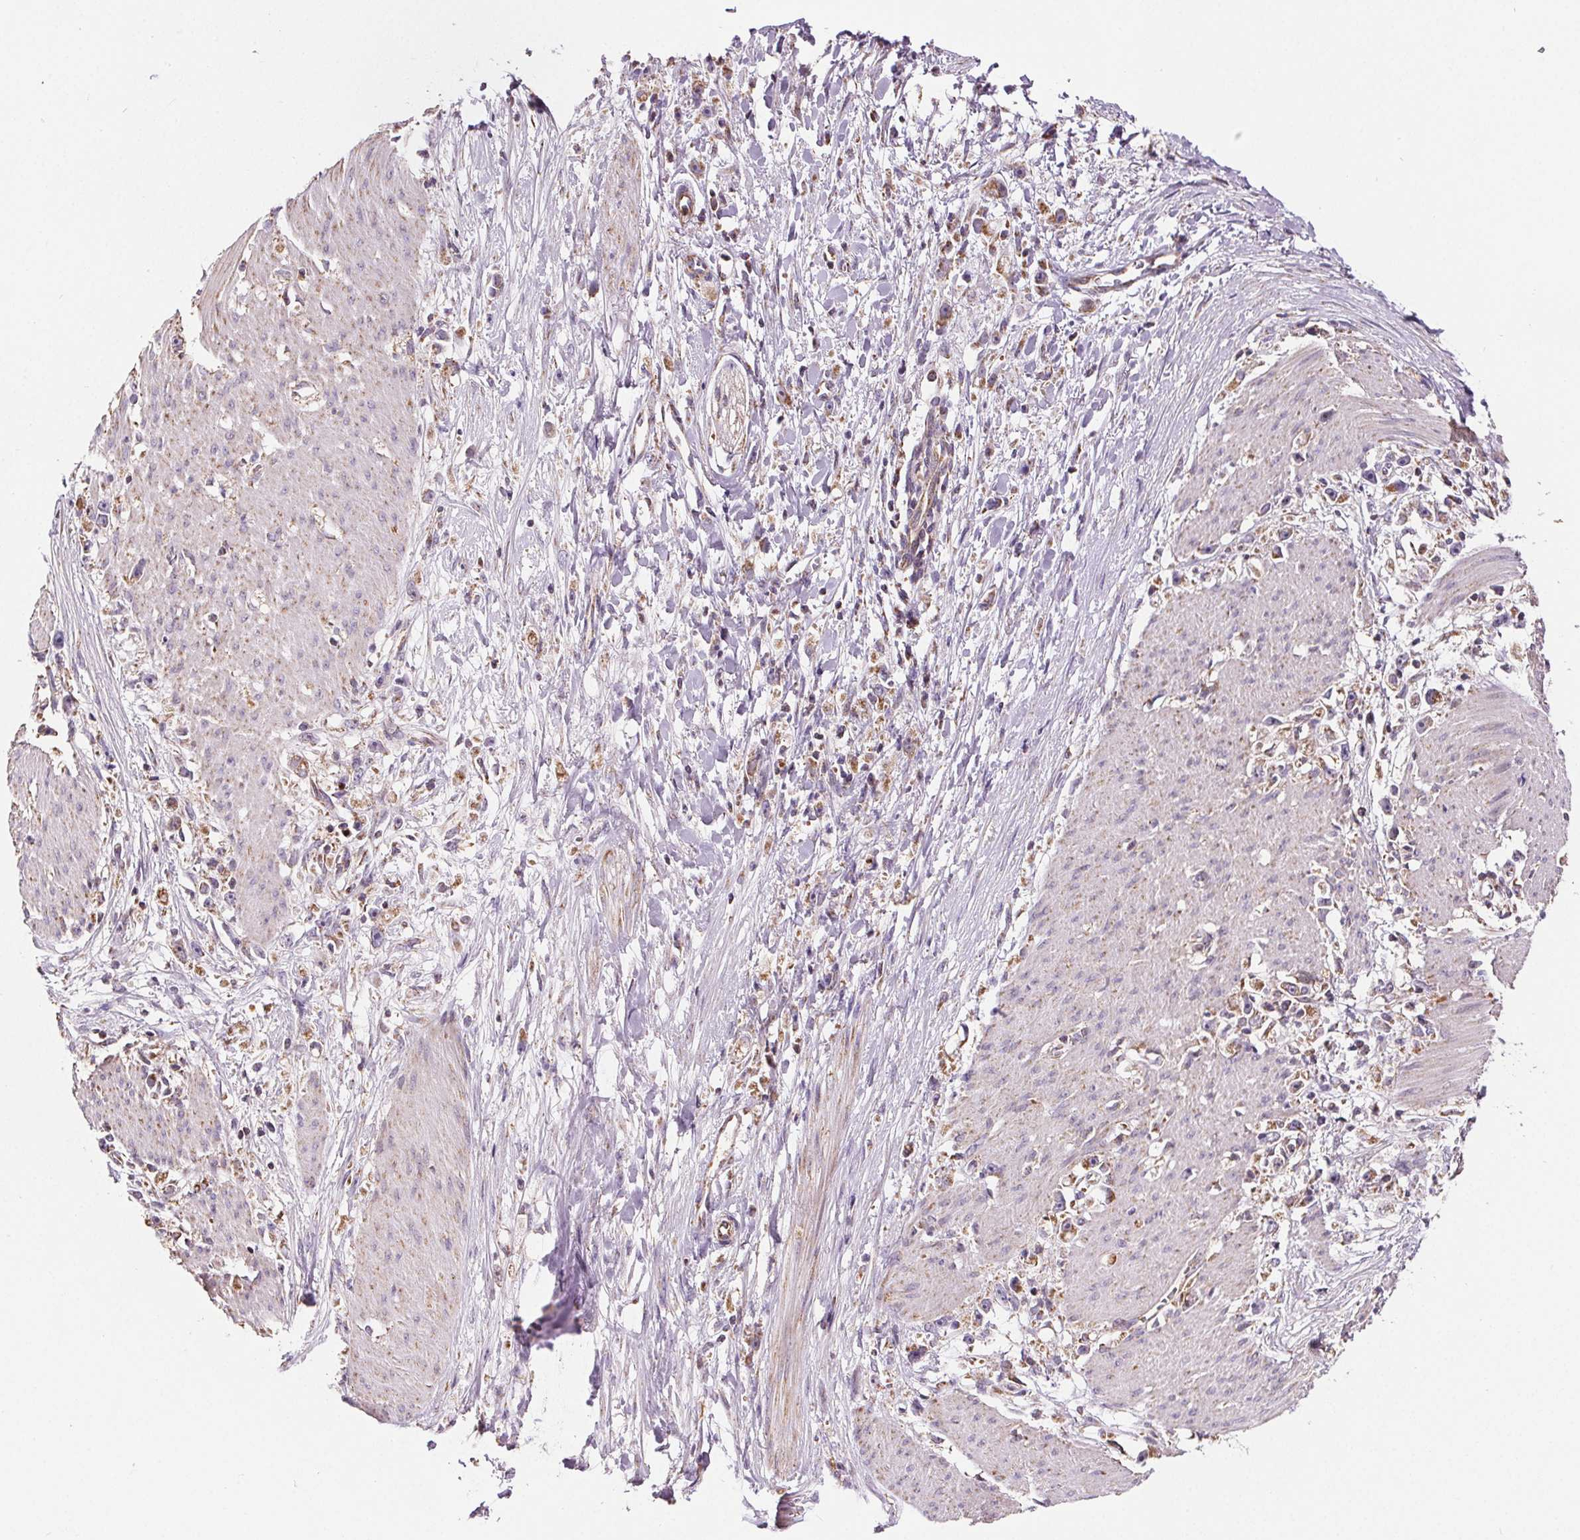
{"staining": {"intensity": "moderate", "quantity": ">75%", "location": "cytoplasmic/membranous"}, "tissue": "stomach cancer", "cell_type": "Tumor cells", "image_type": "cancer", "snomed": [{"axis": "morphology", "description": "Adenocarcinoma, NOS"}, {"axis": "topography", "description": "Stomach"}], "caption": "Moderate cytoplasmic/membranous positivity is present in about >75% of tumor cells in stomach adenocarcinoma.", "gene": "SUCLA2", "patient": {"sex": "female", "age": 59}}